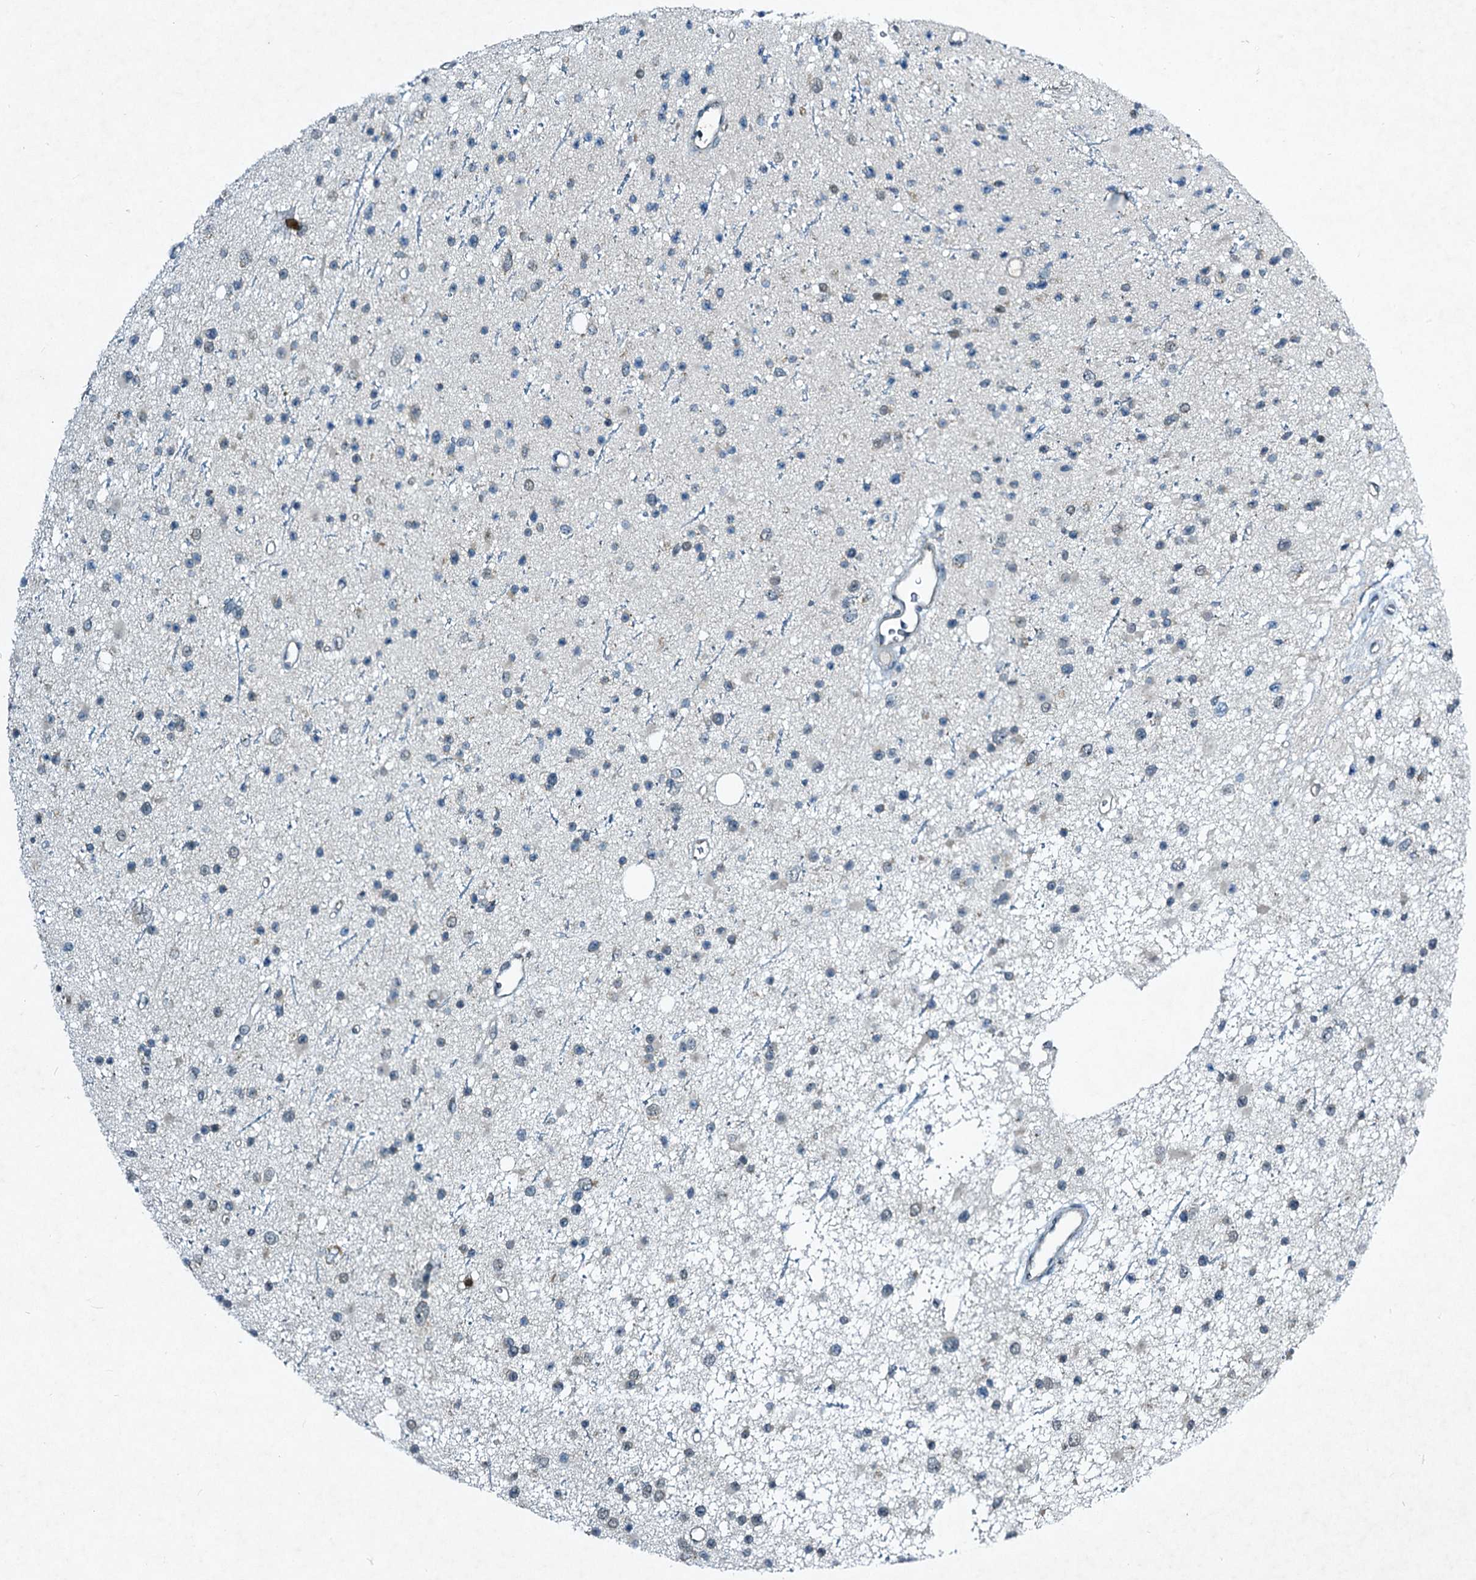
{"staining": {"intensity": "negative", "quantity": "none", "location": "none"}, "tissue": "glioma", "cell_type": "Tumor cells", "image_type": "cancer", "snomed": [{"axis": "morphology", "description": "Glioma, malignant, Low grade"}, {"axis": "topography", "description": "Cerebral cortex"}], "caption": "There is no significant positivity in tumor cells of glioma.", "gene": "STAP1", "patient": {"sex": "female", "age": 39}}